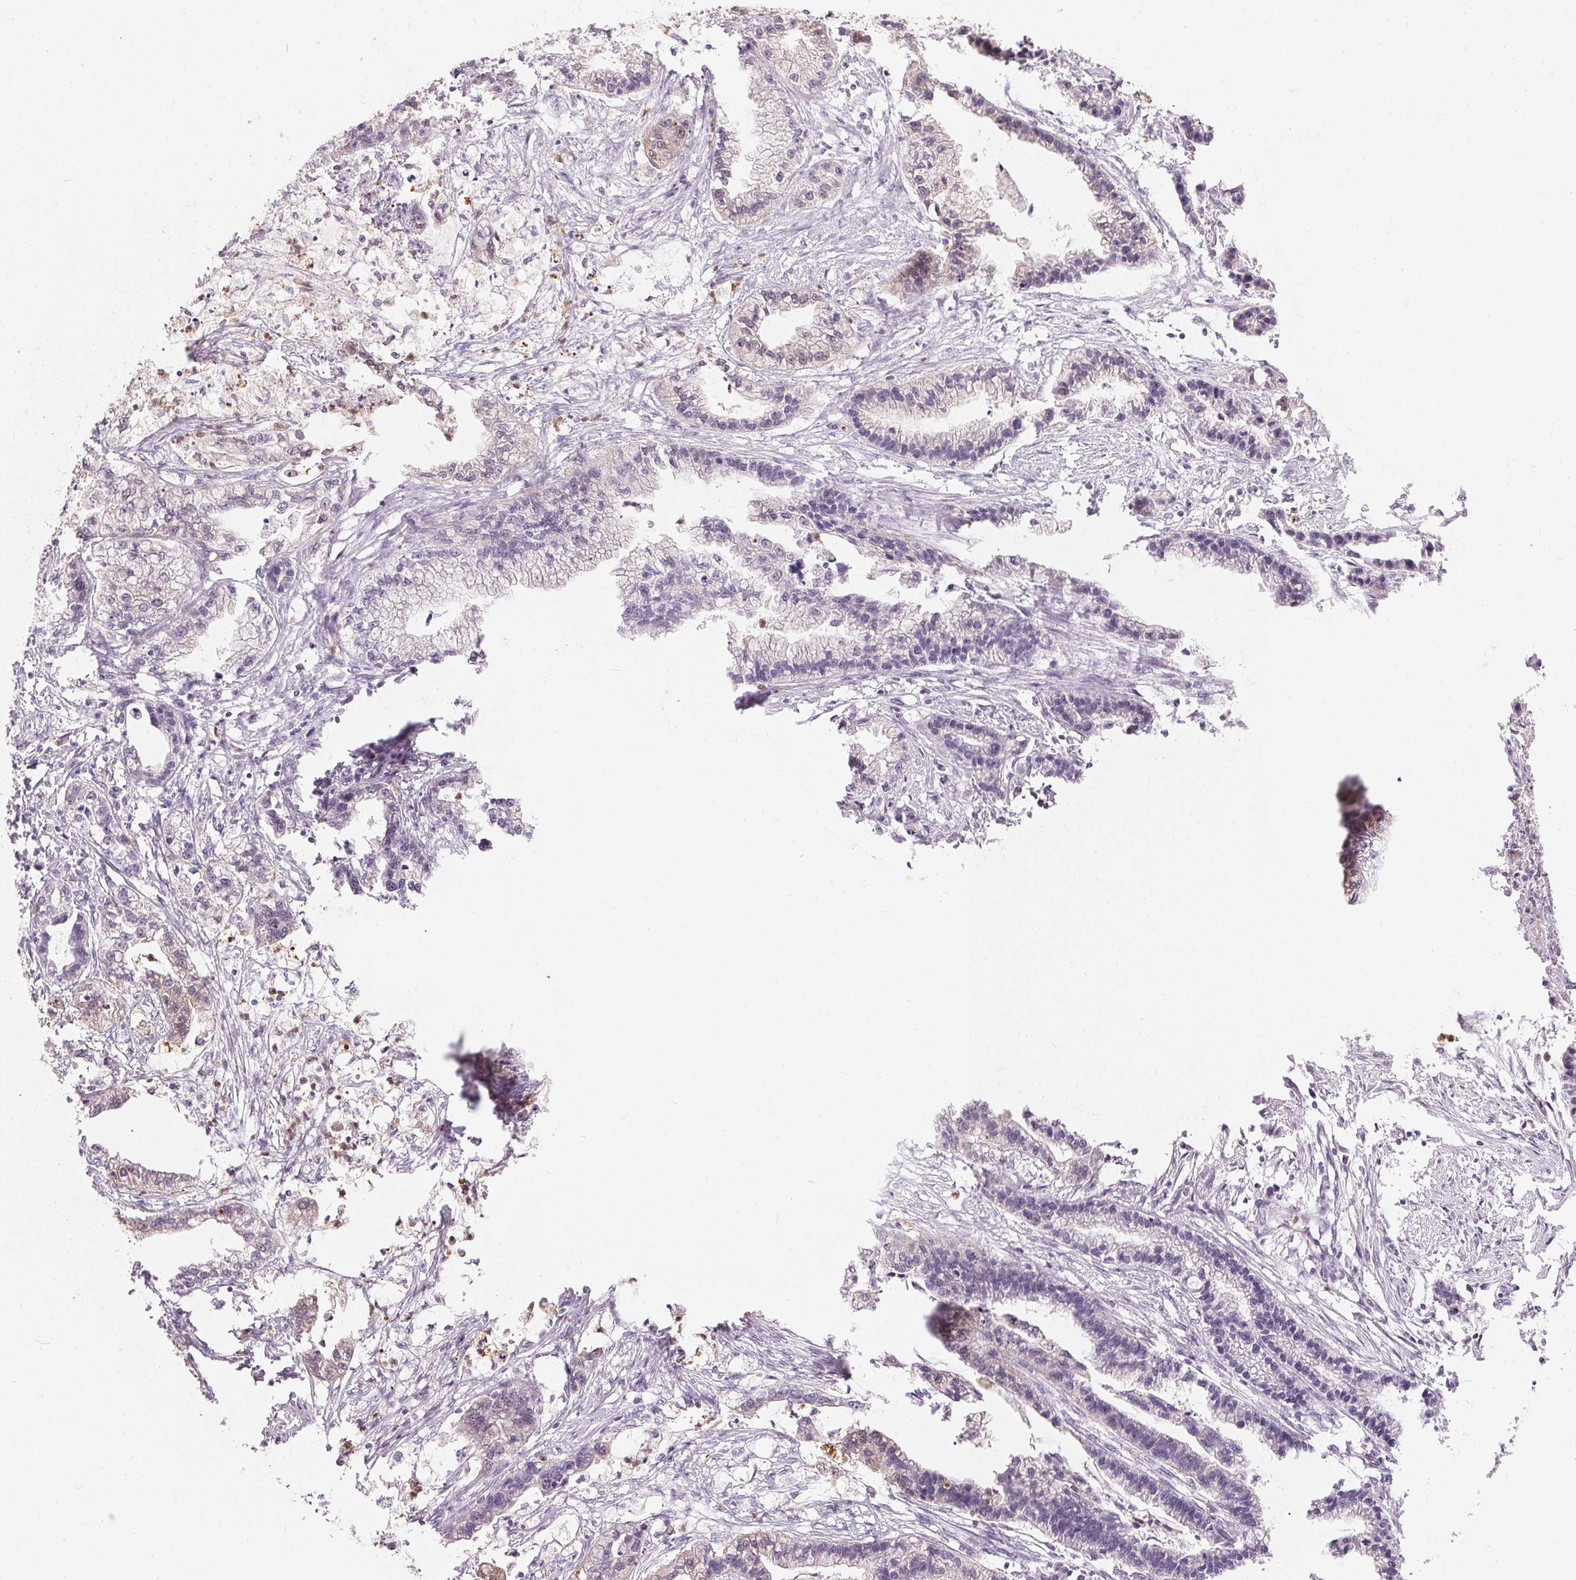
{"staining": {"intensity": "negative", "quantity": "none", "location": "none"}, "tissue": "stomach cancer", "cell_type": "Tumor cells", "image_type": "cancer", "snomed": [{"axis": "morphology", "description": "Adenocarcinoma, NOS"}, {"axis": "topography", "description": "Stomach"}], "caption": "Tumor cells are negative for brown protein staining in stomach cancer (adenocarcinoma).", "gene": "SERPINB1", "patient": {"sex": "male", "age": 83}}